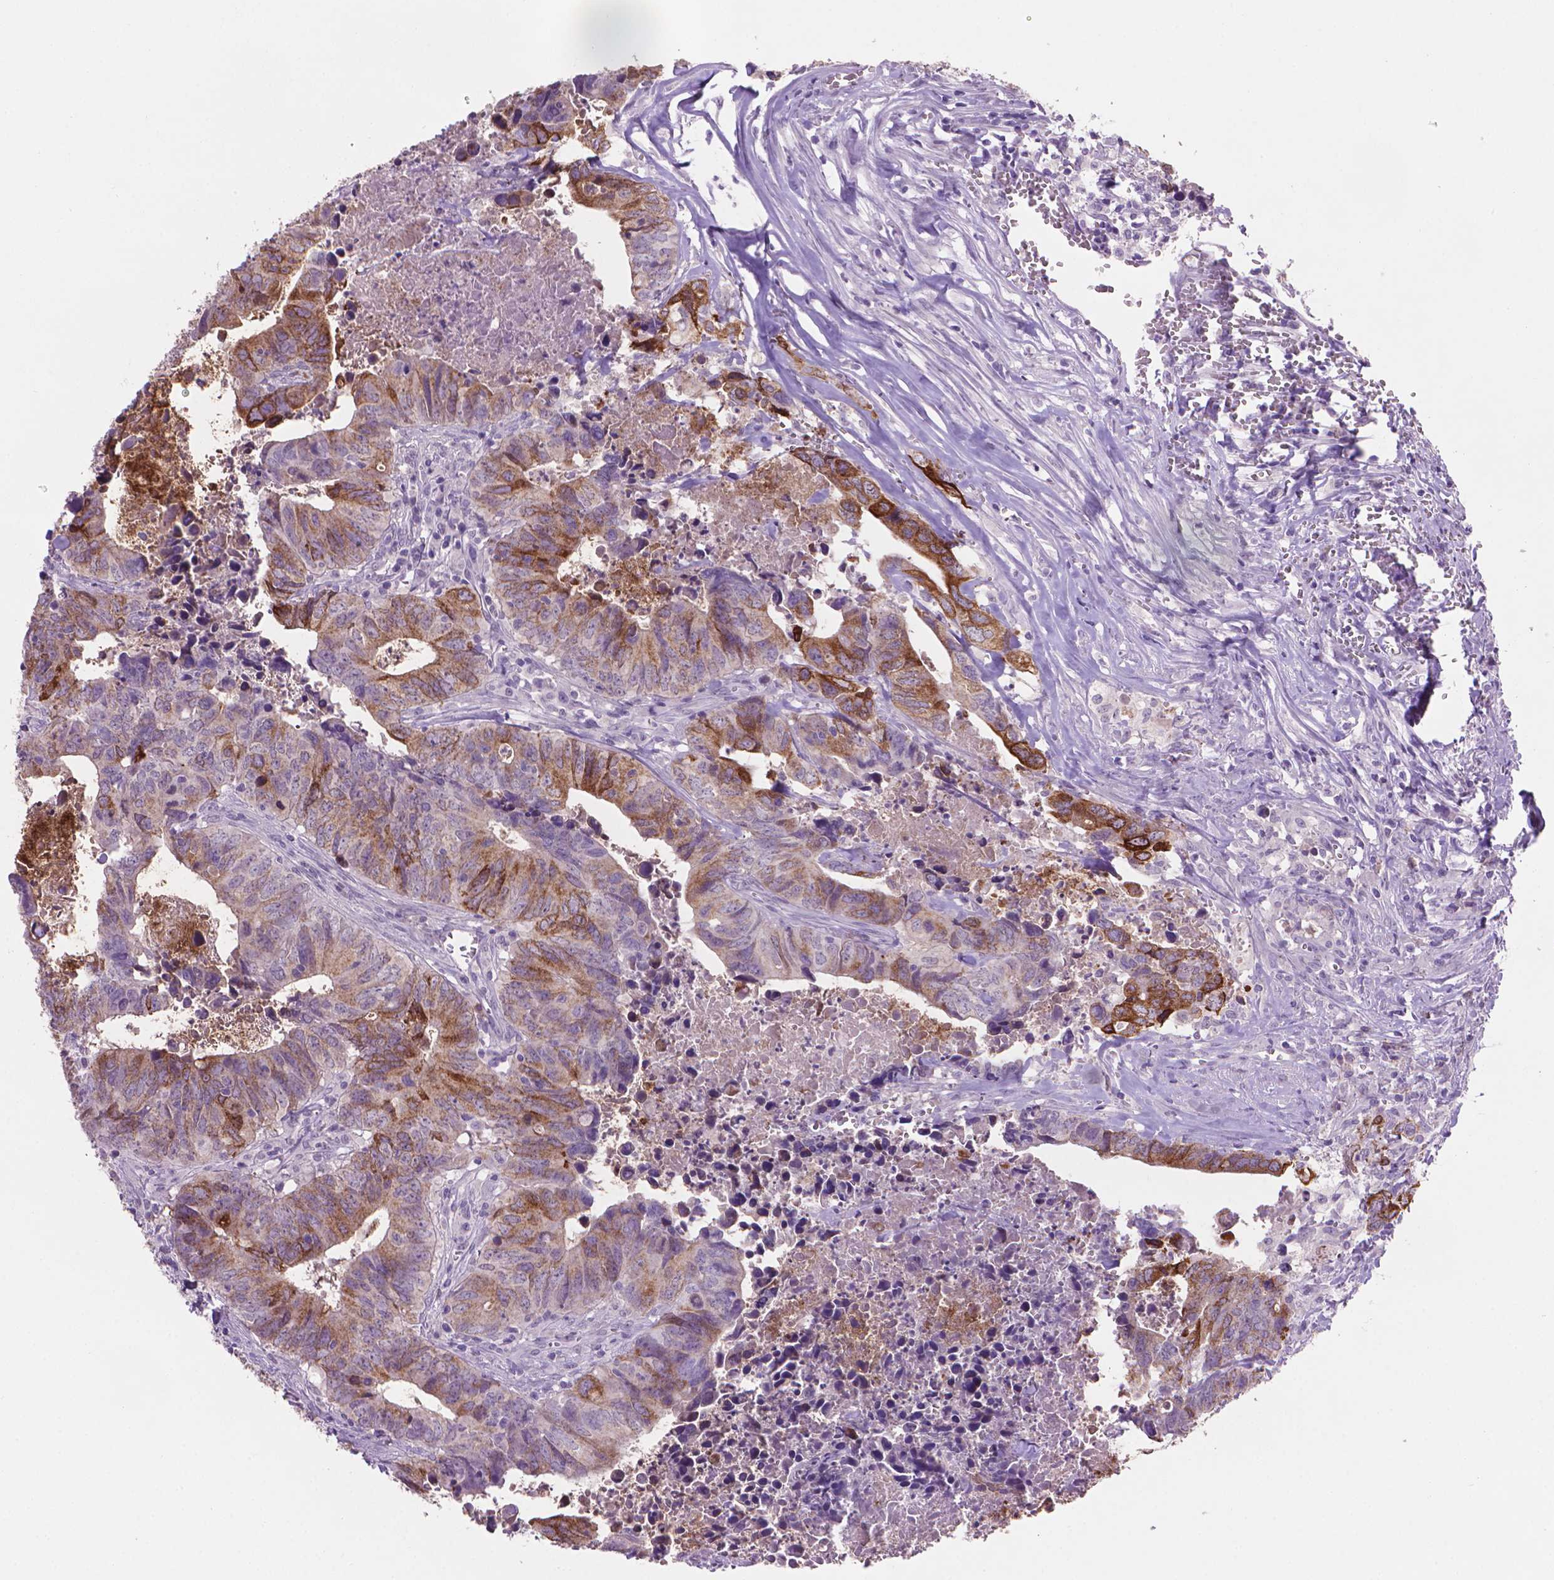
{"staining": {"intensity": "moderate", "quantity": "25%-75%", "location": "cytoplasmic/membranous"}, "tissue": "colorectal cancer", "cell_type": "Tumor cells", "image_type": "cancer", "snomed": [{"axis": "morphology", "description": "Adenocarcinoma, NOS"}, {"axis": "topography", "description": "Colon"}], "caption": "The photomicrograph exhibits a brown stain indicating the presence of a protein in the cytoplasmic/membranous of tumor cells in adenocarcinoma (colorectal).", "gene": "MUC1", "patient": {"sex": "female", "age": 82}}